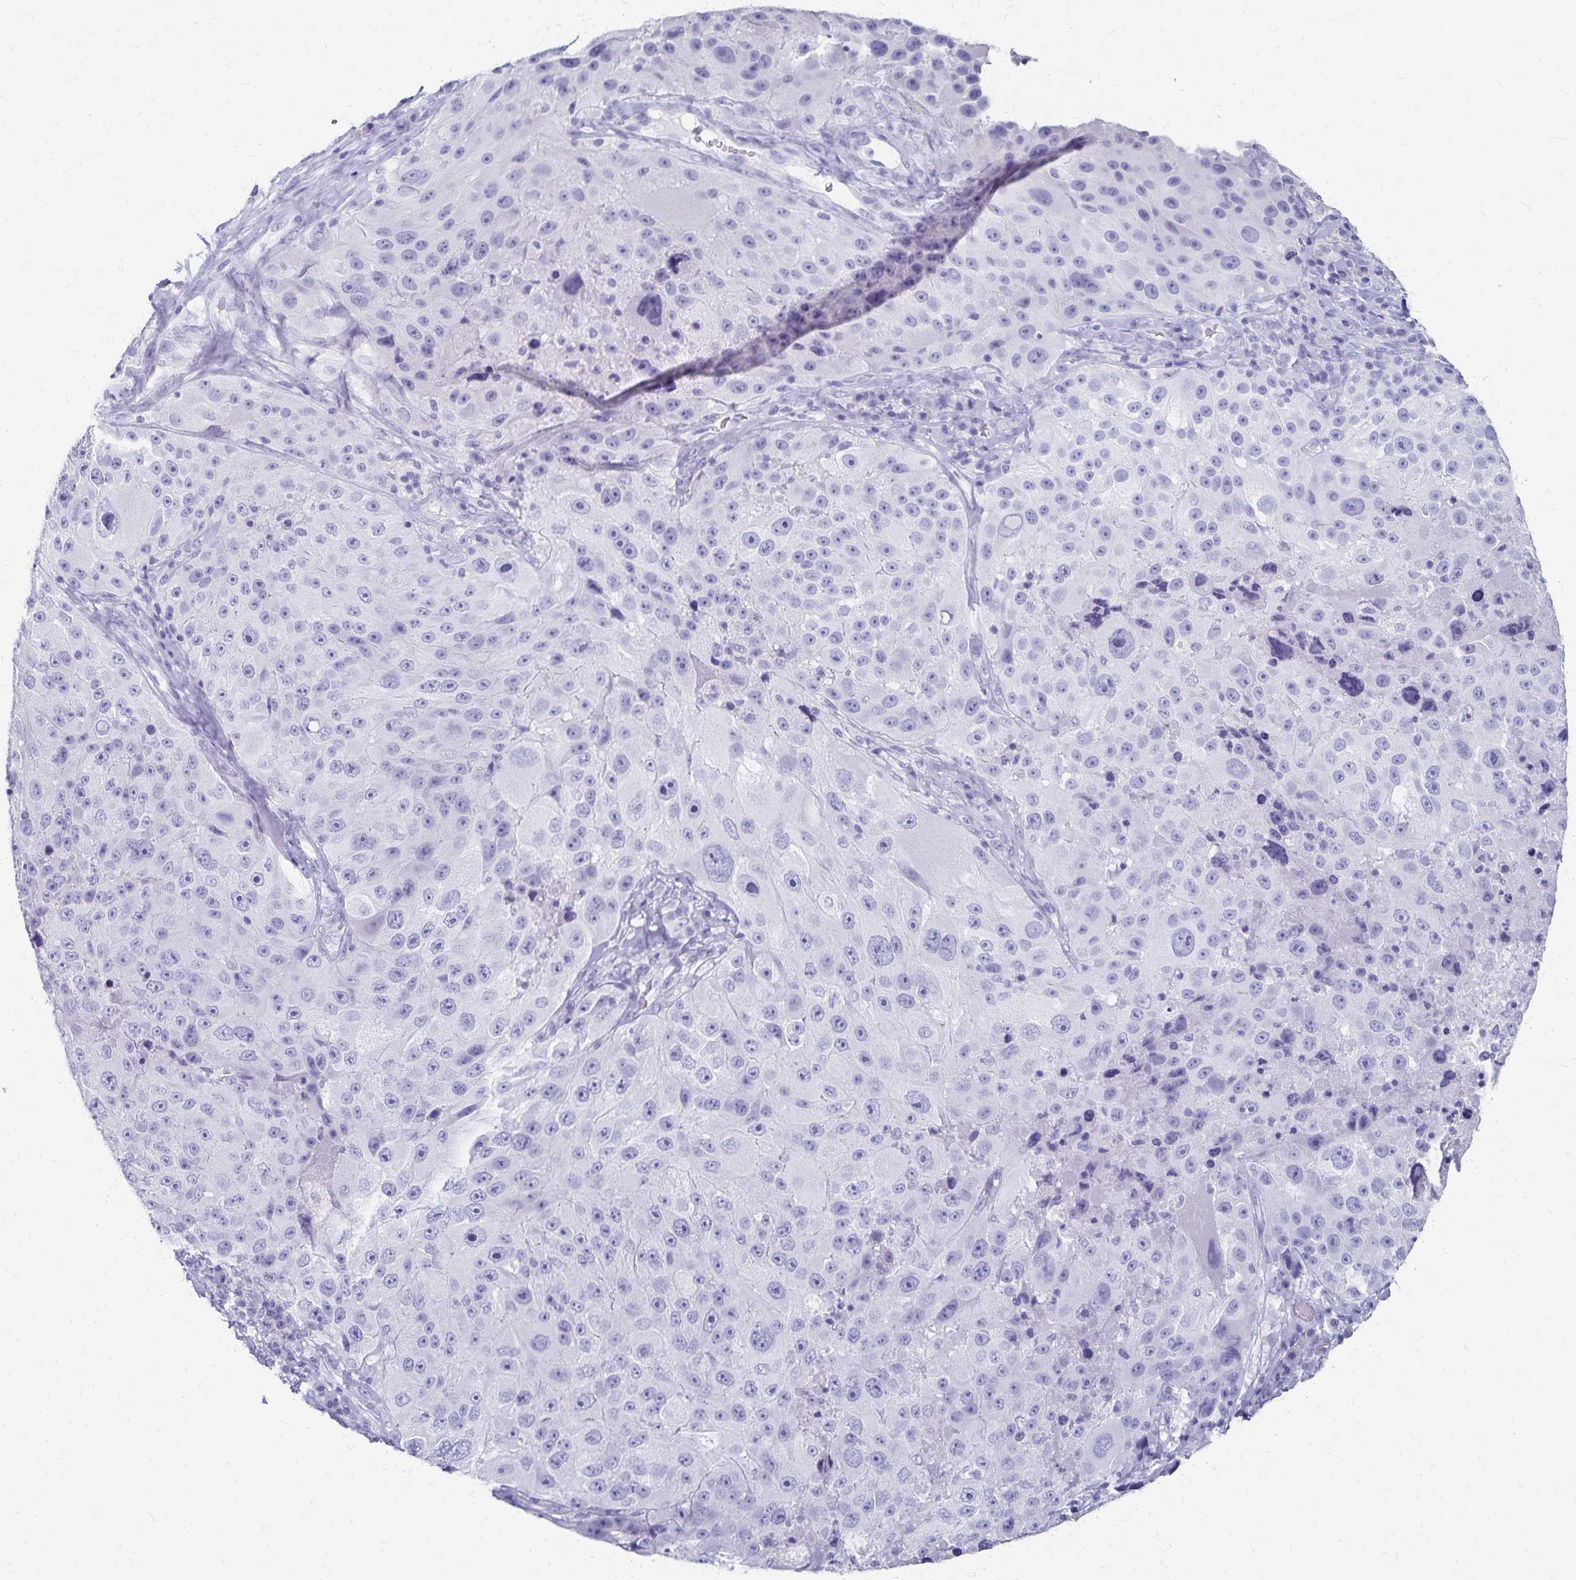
{"staining": {"intensity": "negative", "quantity": "none", "location": "none"}, "tissue": "melanoma", "cell_type": "Tumor cells", "image_type": "cancer", "snomed": [{"axis": "morphology", "description": "Malignant melanoma, Metastatic site"}, {"axis": "topography", "description": "Lymph node"}], "caption": "Histopathology image shows no protein staining in tumor cells of melanoma tissue.", "gene": "GIP", "patient": {"sex": "male", "age": 62}}